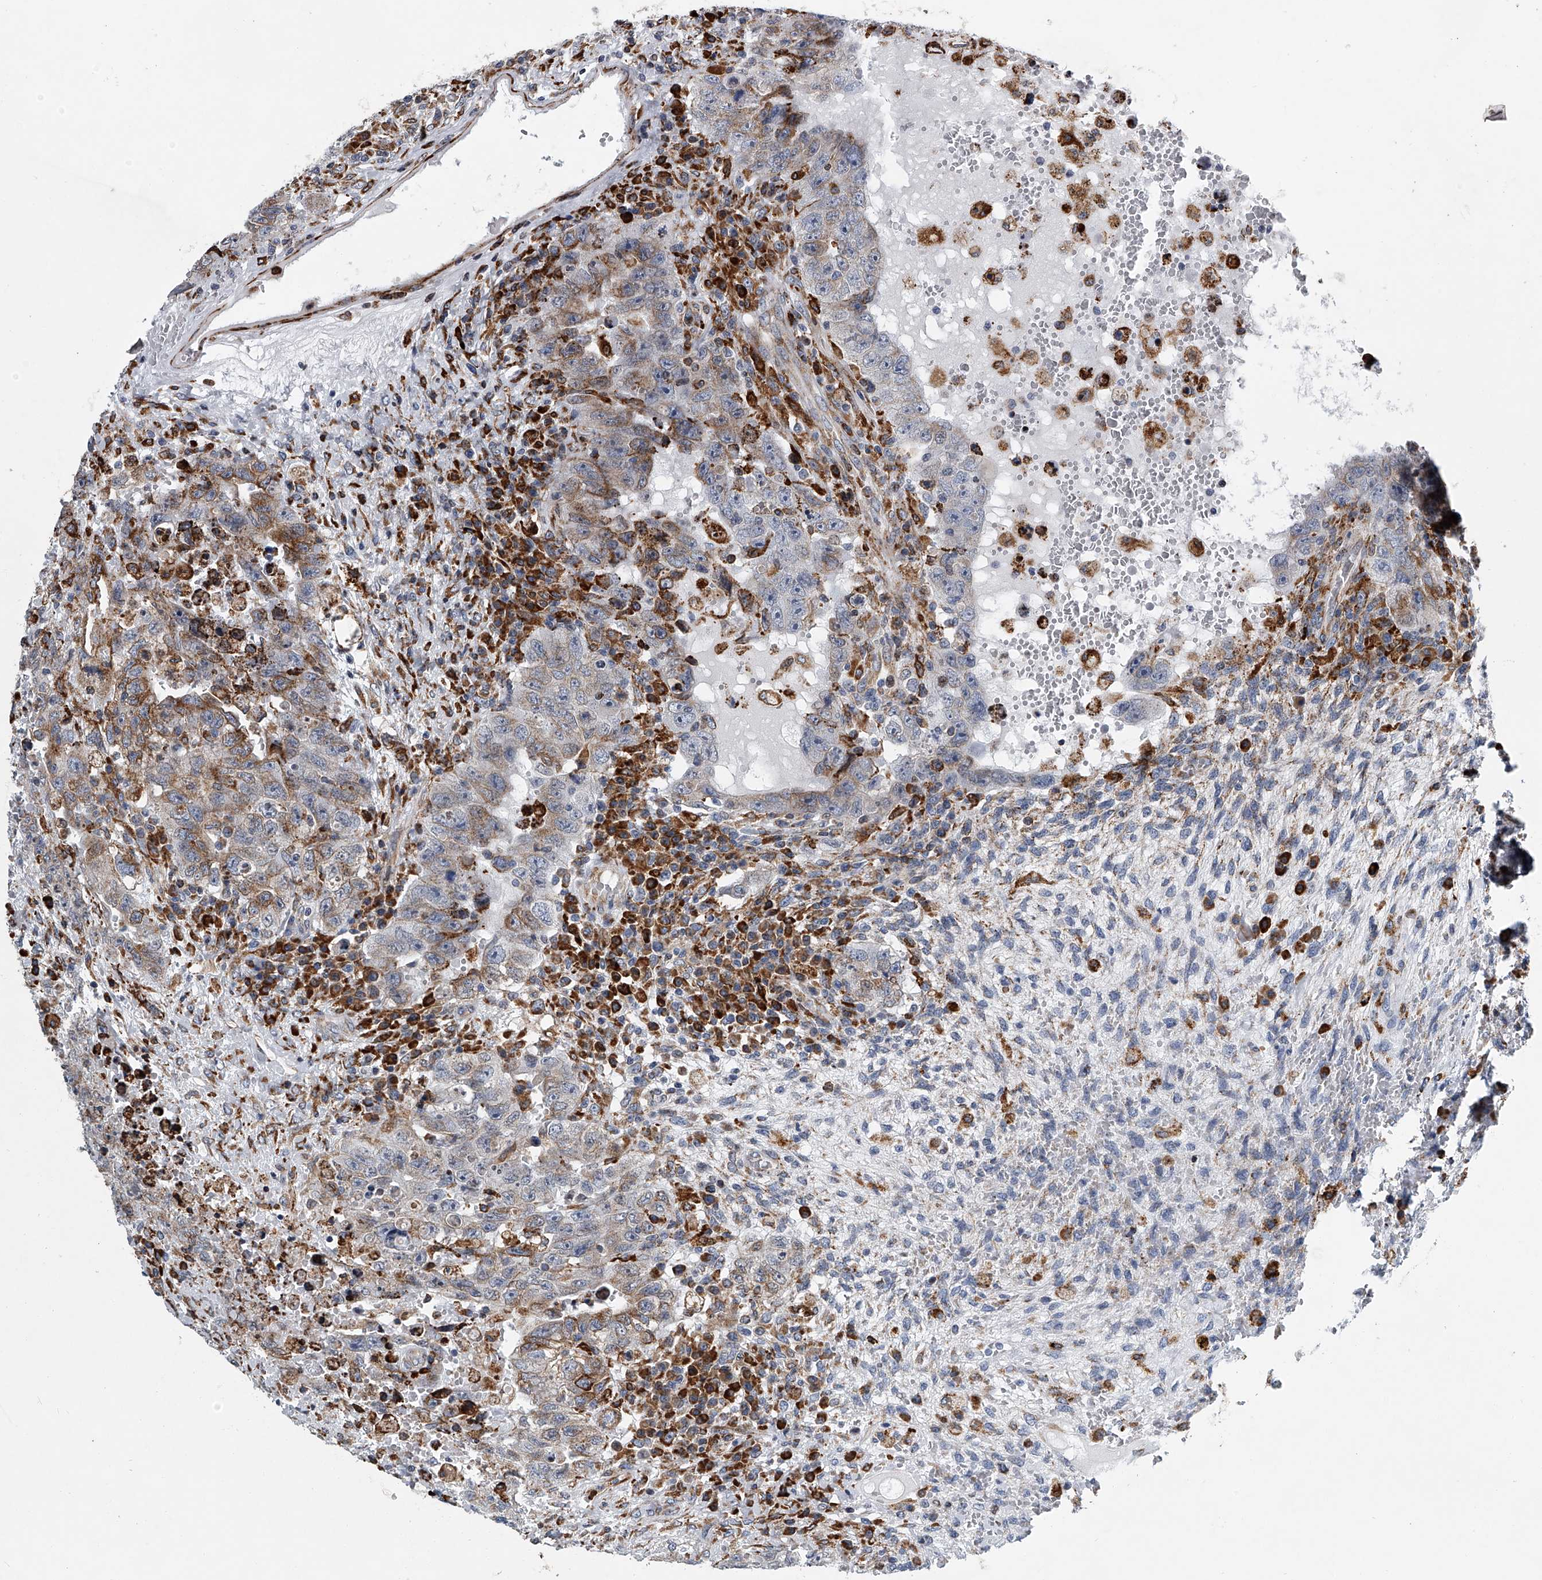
{"staining": {"intensity": "moderate", "quantity": "<25%", "location": "cytoplasmic/membranous"}, "tissue": "testis cancer", "cell_type": "Tumor cells", "image_type": "cancer", "snomed": [{"axis": "morphology", "description": "Carcinoma, Embryonal, NOS"}, {"axis": "topography", "description": "Testis"}], "caption": "Human testis embryonal carcinoma stained with a protein marker demonstrates moderate staining in tumor cells.", "gene": "TMEM63C", "patient": {"sex": "male", "age": 26}}